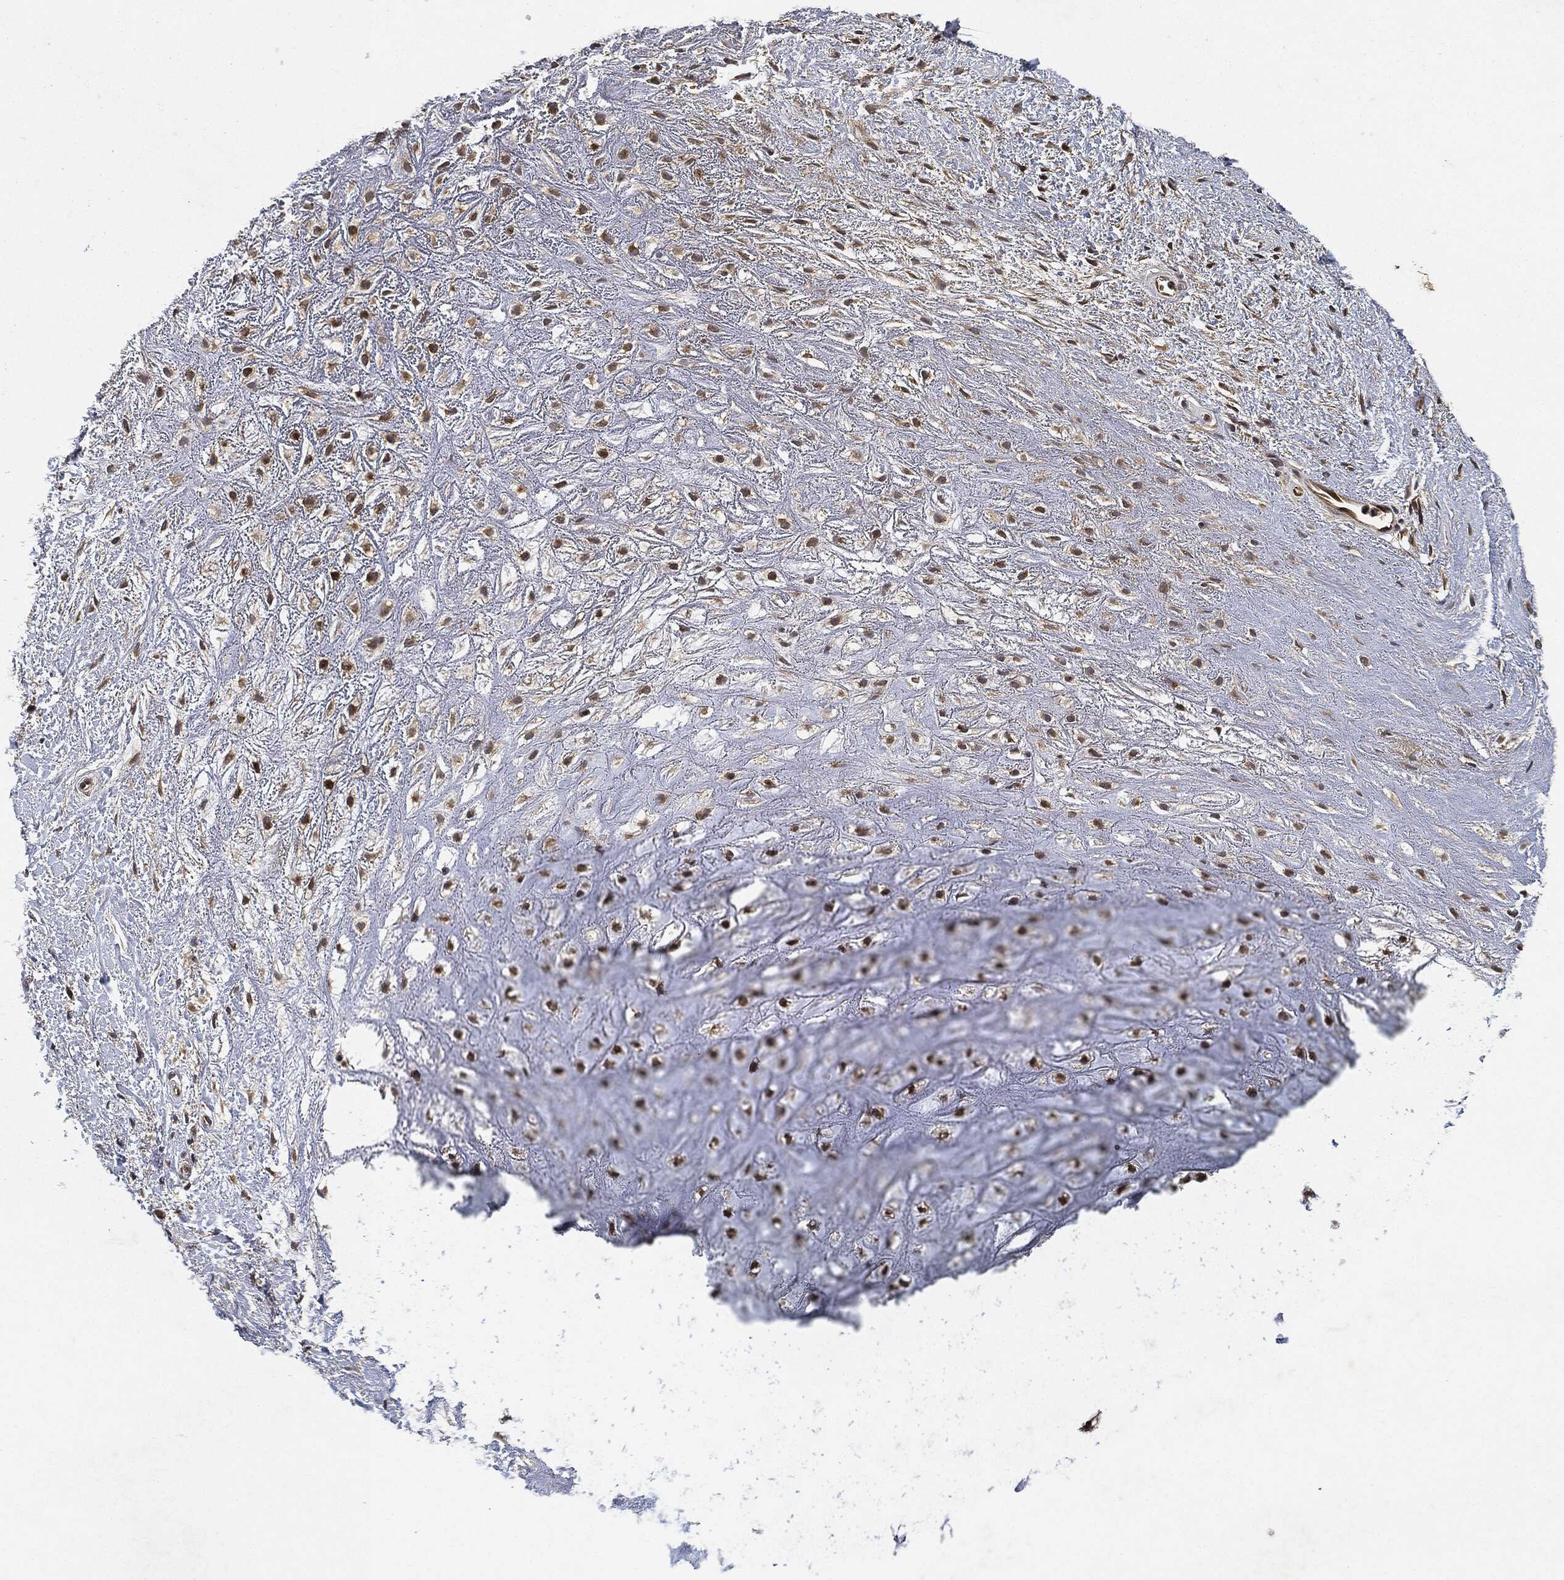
{"staining": {"intensity": "moderate", "quantity": "25%-75%", "location": "cytoplasmic/membranous"}, "tissue": "adipose tissue", "cell_type": "Adipocytes", "image_type": "normal", "snomed": [{"axis": "morphology", "description": "Normal tissue, NOS"}, {"axis": "morphology", "description": "Squamous cell carcinoma, NOS"}, {"axis": "topography", "description": "Cartilage tissue"}, {"axis": "topography", "description": "Head-Neck"}], "caption": "Moderate cytoplasmic/membranous protein staining is present in about 25%-75% of adipocytes in adipose tissue.", "gene": "MLST8", "patient": {"sex": "male", "age": 62}}